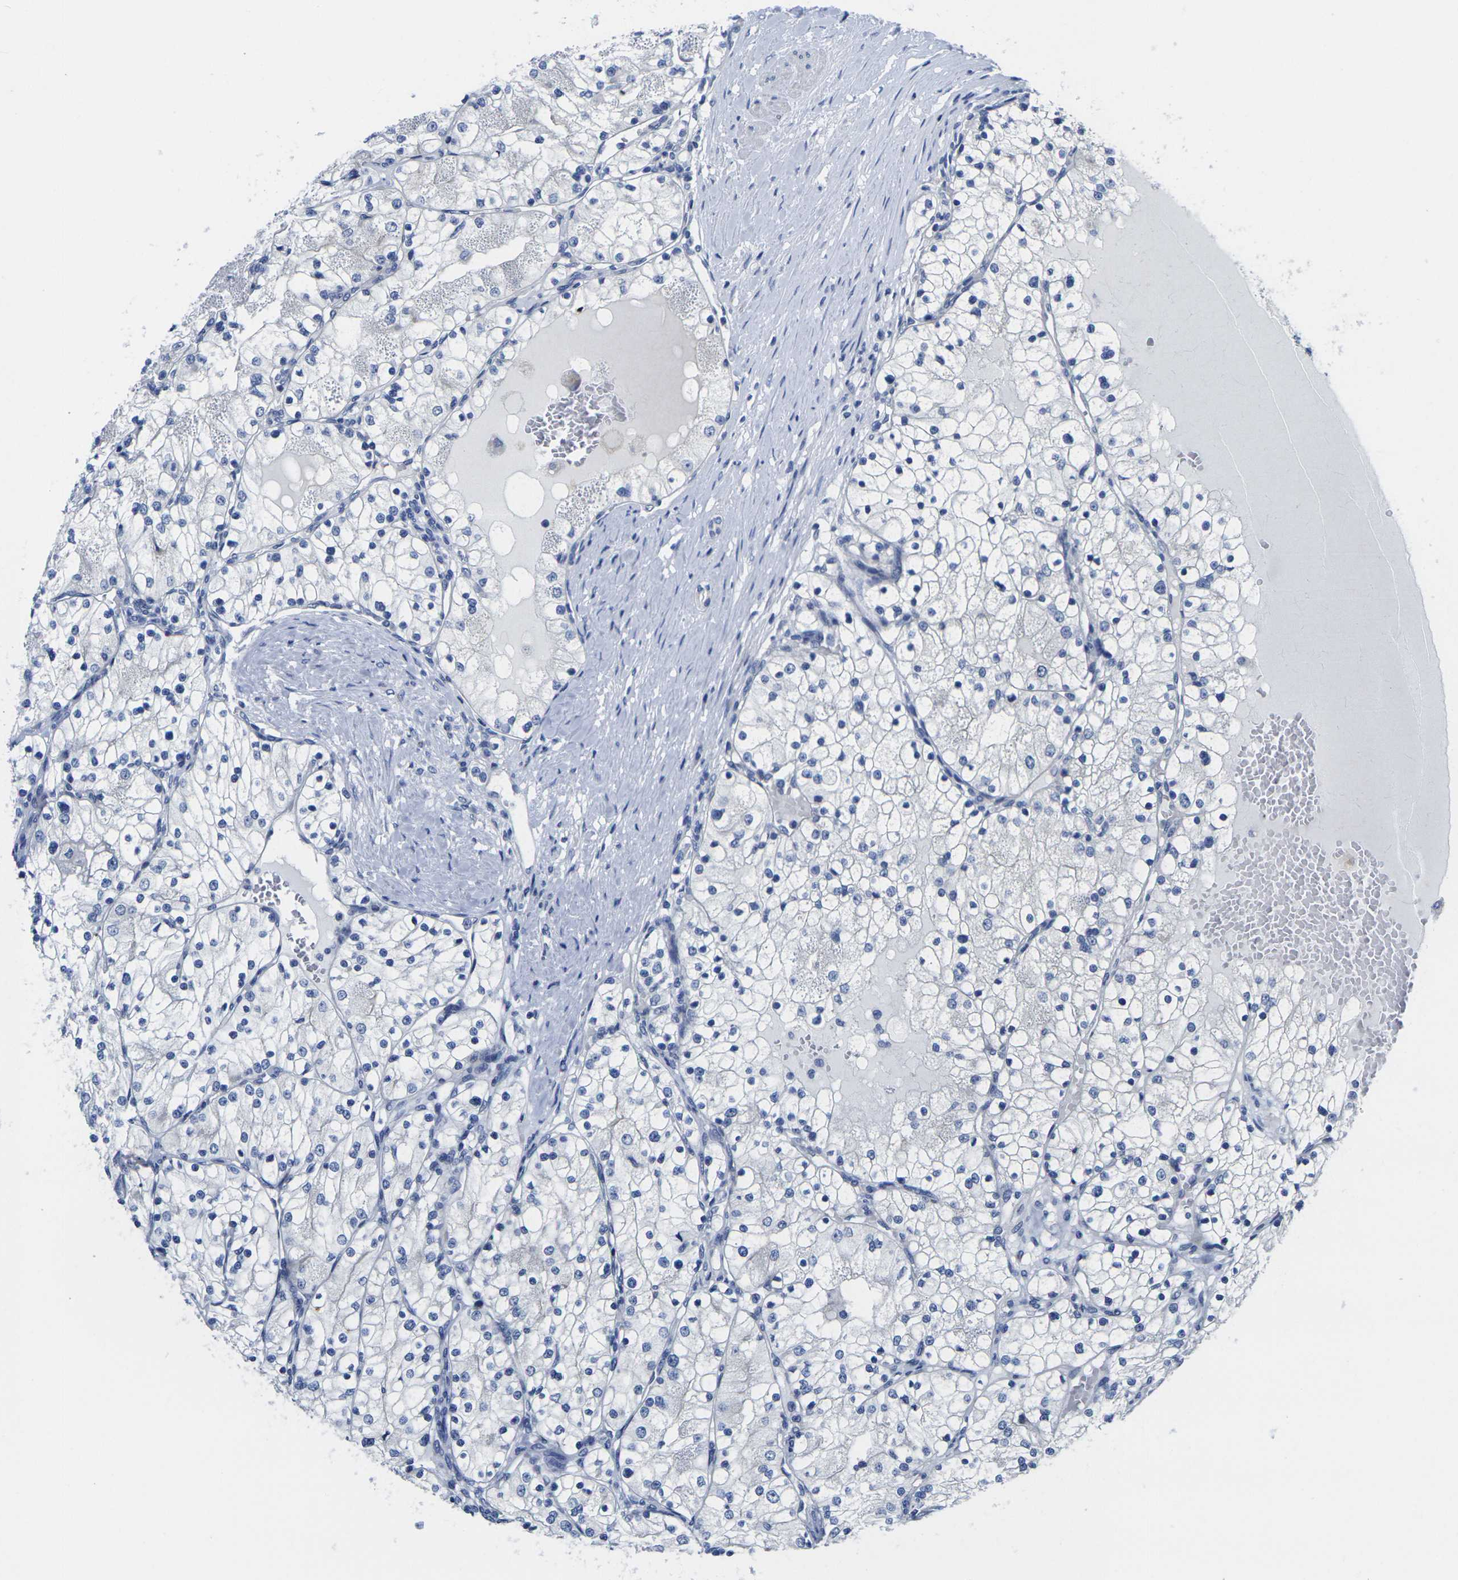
{"staining": {"intensity": "negative", "quantity": "none", "location": "none"}, "tissue": "renal cancer", "cell_type": "Tumor cells", "image_type": "cancer", "snomed": [{"axis": "morphology", "description": "Adenocarcinoma, NOS"}, {"axis": "topography", "description": "Kidney"}], "caption": "Immunohistochemistry (IHC) of human renal adenocarcinoma reveals no expression in tumor cells.", "gene": "CRK", "patient": {"sex": "male", "age": 68}}